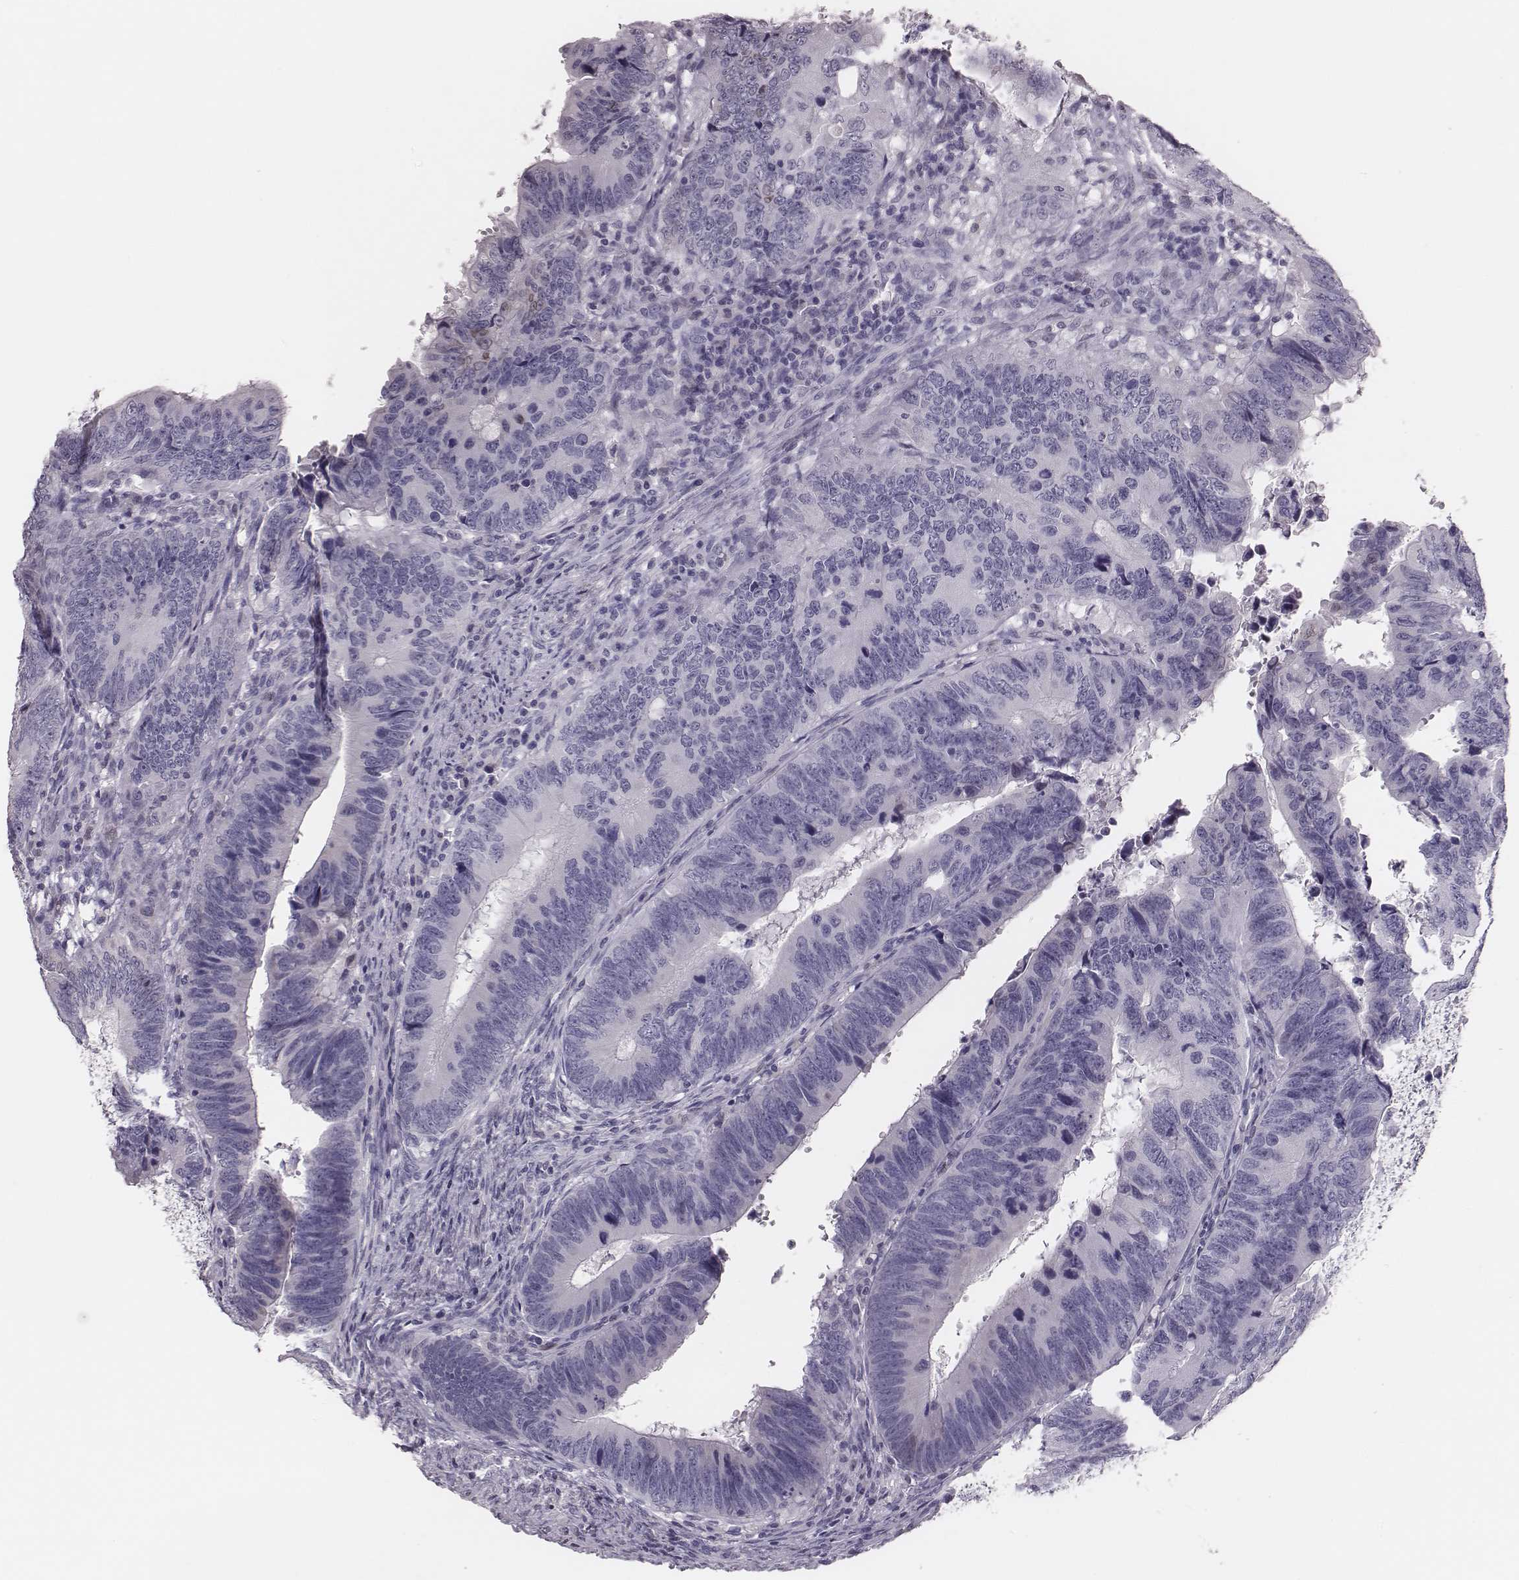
{"staining": {"intensity": "negative", "quantity": "none", "location": "none"}, "tissue": "colorectal cancer", "cell_type": "Tumor cells", "image_type": "cancer", "snomed": [{"axis": "morphology", "description": "Adenocarcinoma, NOS"}, {"axis": "topography", "description": "Colon"}], "caption": "Colorectal cancer was stained to show a protein in brown. There is no significant positivity in tumor cells.", "gene": "ADGRF4", "patient": {"sex": "female", "age": 82}}